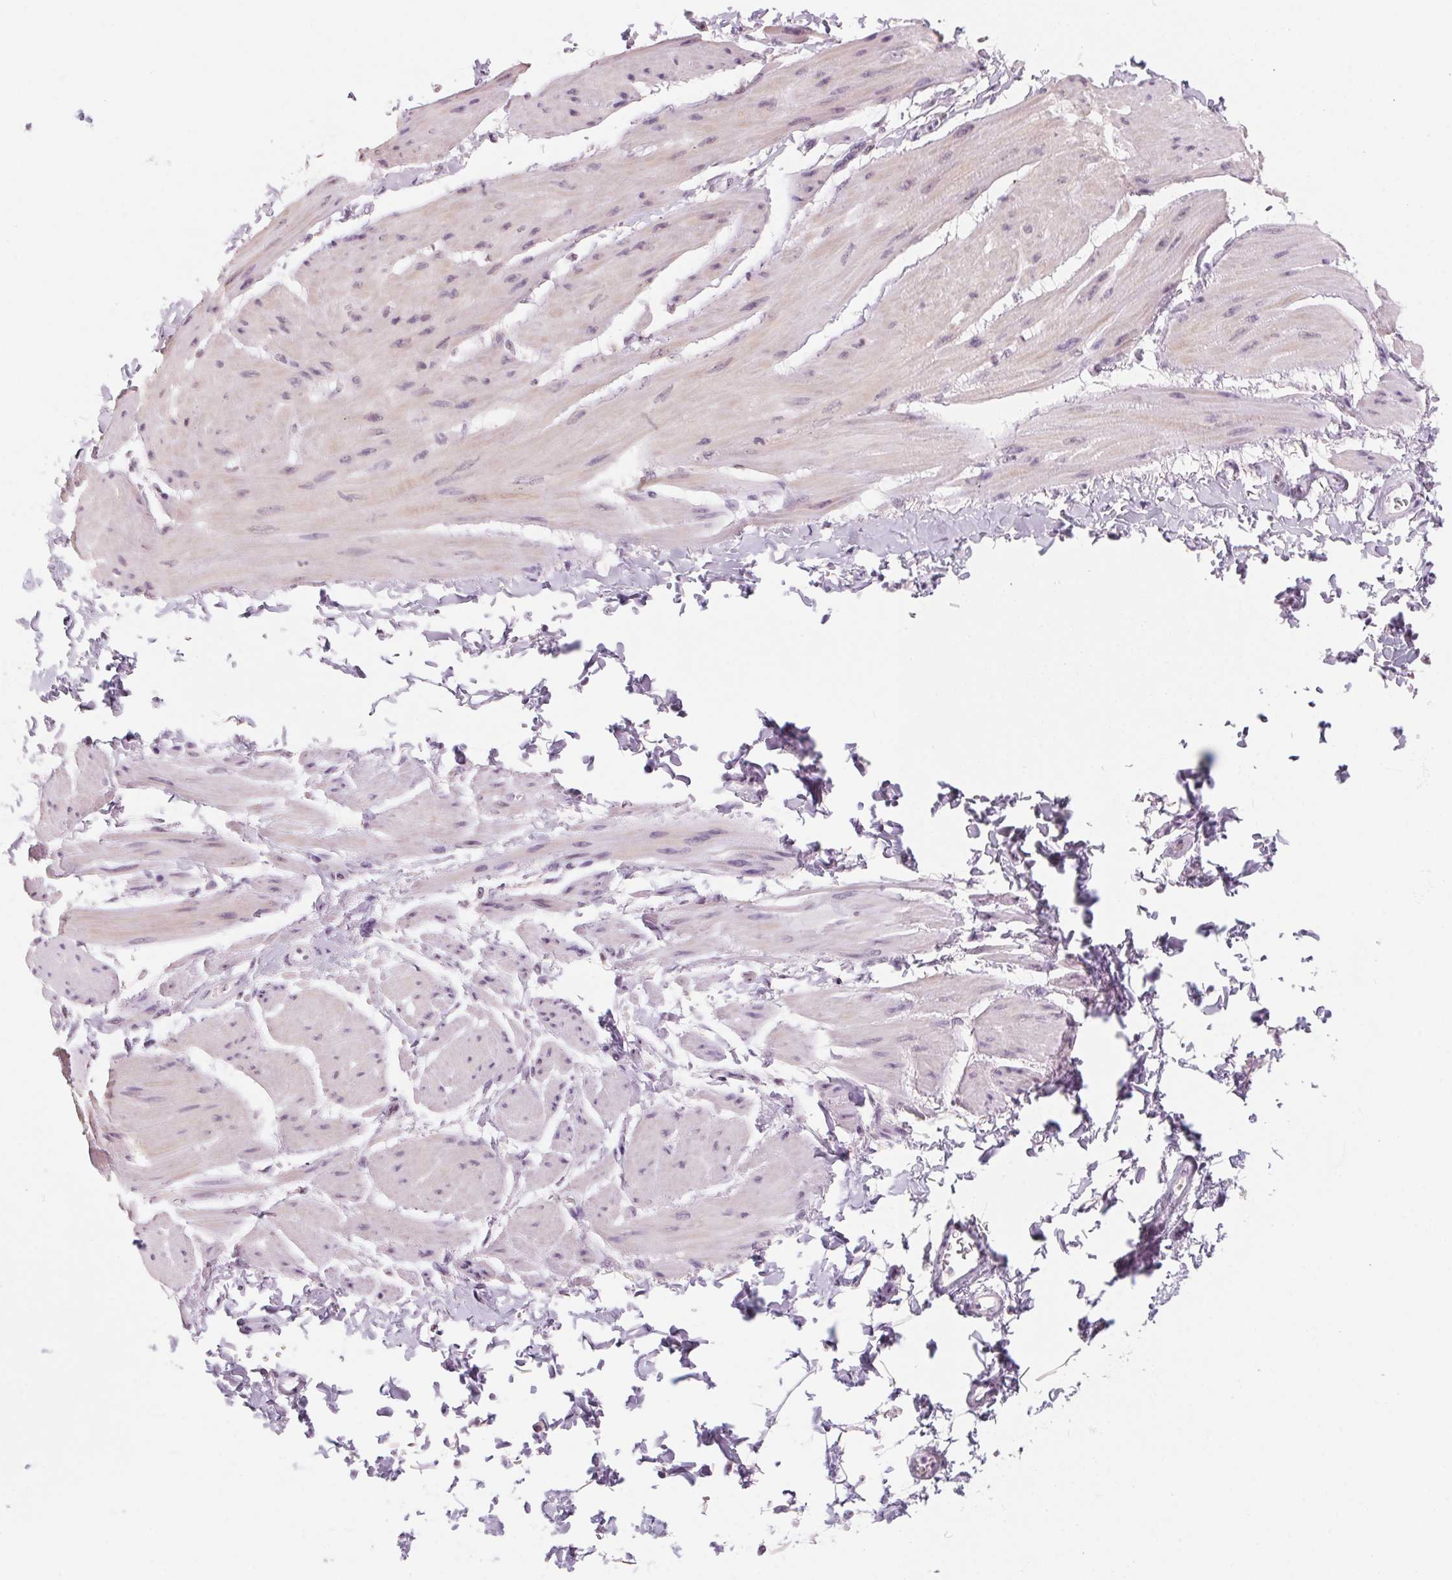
{"staining": {"intensity": "negative", "quantity": "none", "location": "none"}, "tissue": "adipose tissue", "cell_type": "Adipocytes", "image_type": "normal", "snomed": [{"axis": "morphology", "description": "Normal tissue, NOS"}, {"axis": "topography", "description": "Prostate"}, {"axis": "topography", "description": "Peripheral nerve tissue"}], "caption": "High power microscopy histopathology image of an immunohistochemistry (IHC) histopathology image of benign adipose tissue, revealing no significant expression in adipocytes.", "gene": "ZIC4", "patient": {"sex": "male", "age": 55}}